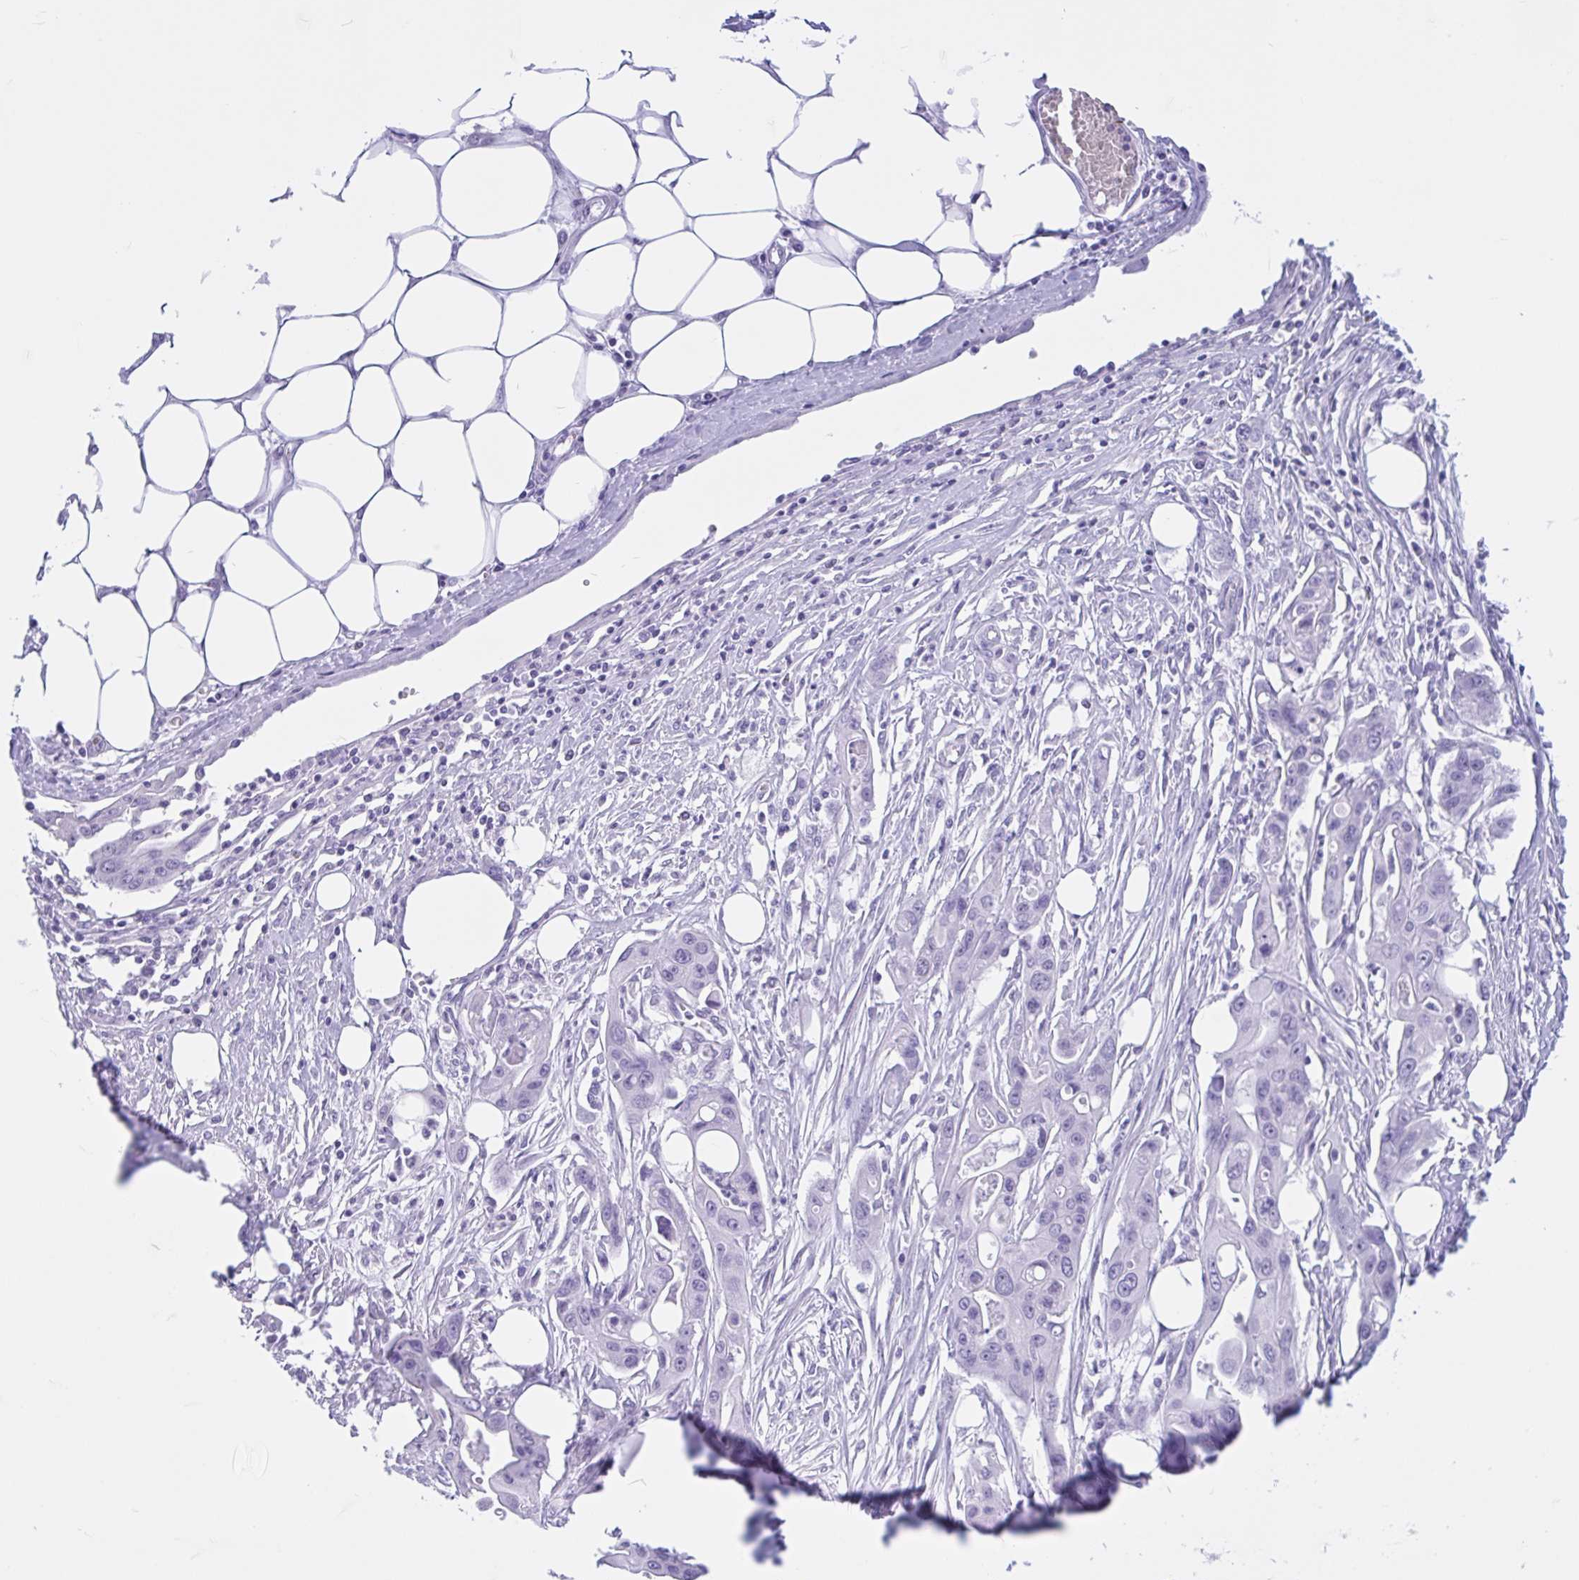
{"staining": {"intensity": "negative", "quantity": "none", "location": "none"}, "tissue": "ovarian cancer", "cell_type": "Tumor cells", "image_type": "cancer", "snomed": [{"axis": "morphology", "description": "Cystadenocarcinoma, mucinous, NOS"}, {"axis": "topography", "description": "Ovary"}], "caption": "Image shows no protein staining in tumor cells of mucinous cystadenocarcinoma (ovarian) tissue. (DAB immunohistochemistry (IHC), high magnification).", "gene": "ZNF319", "patient": {"sex": "female", "age": 70}}